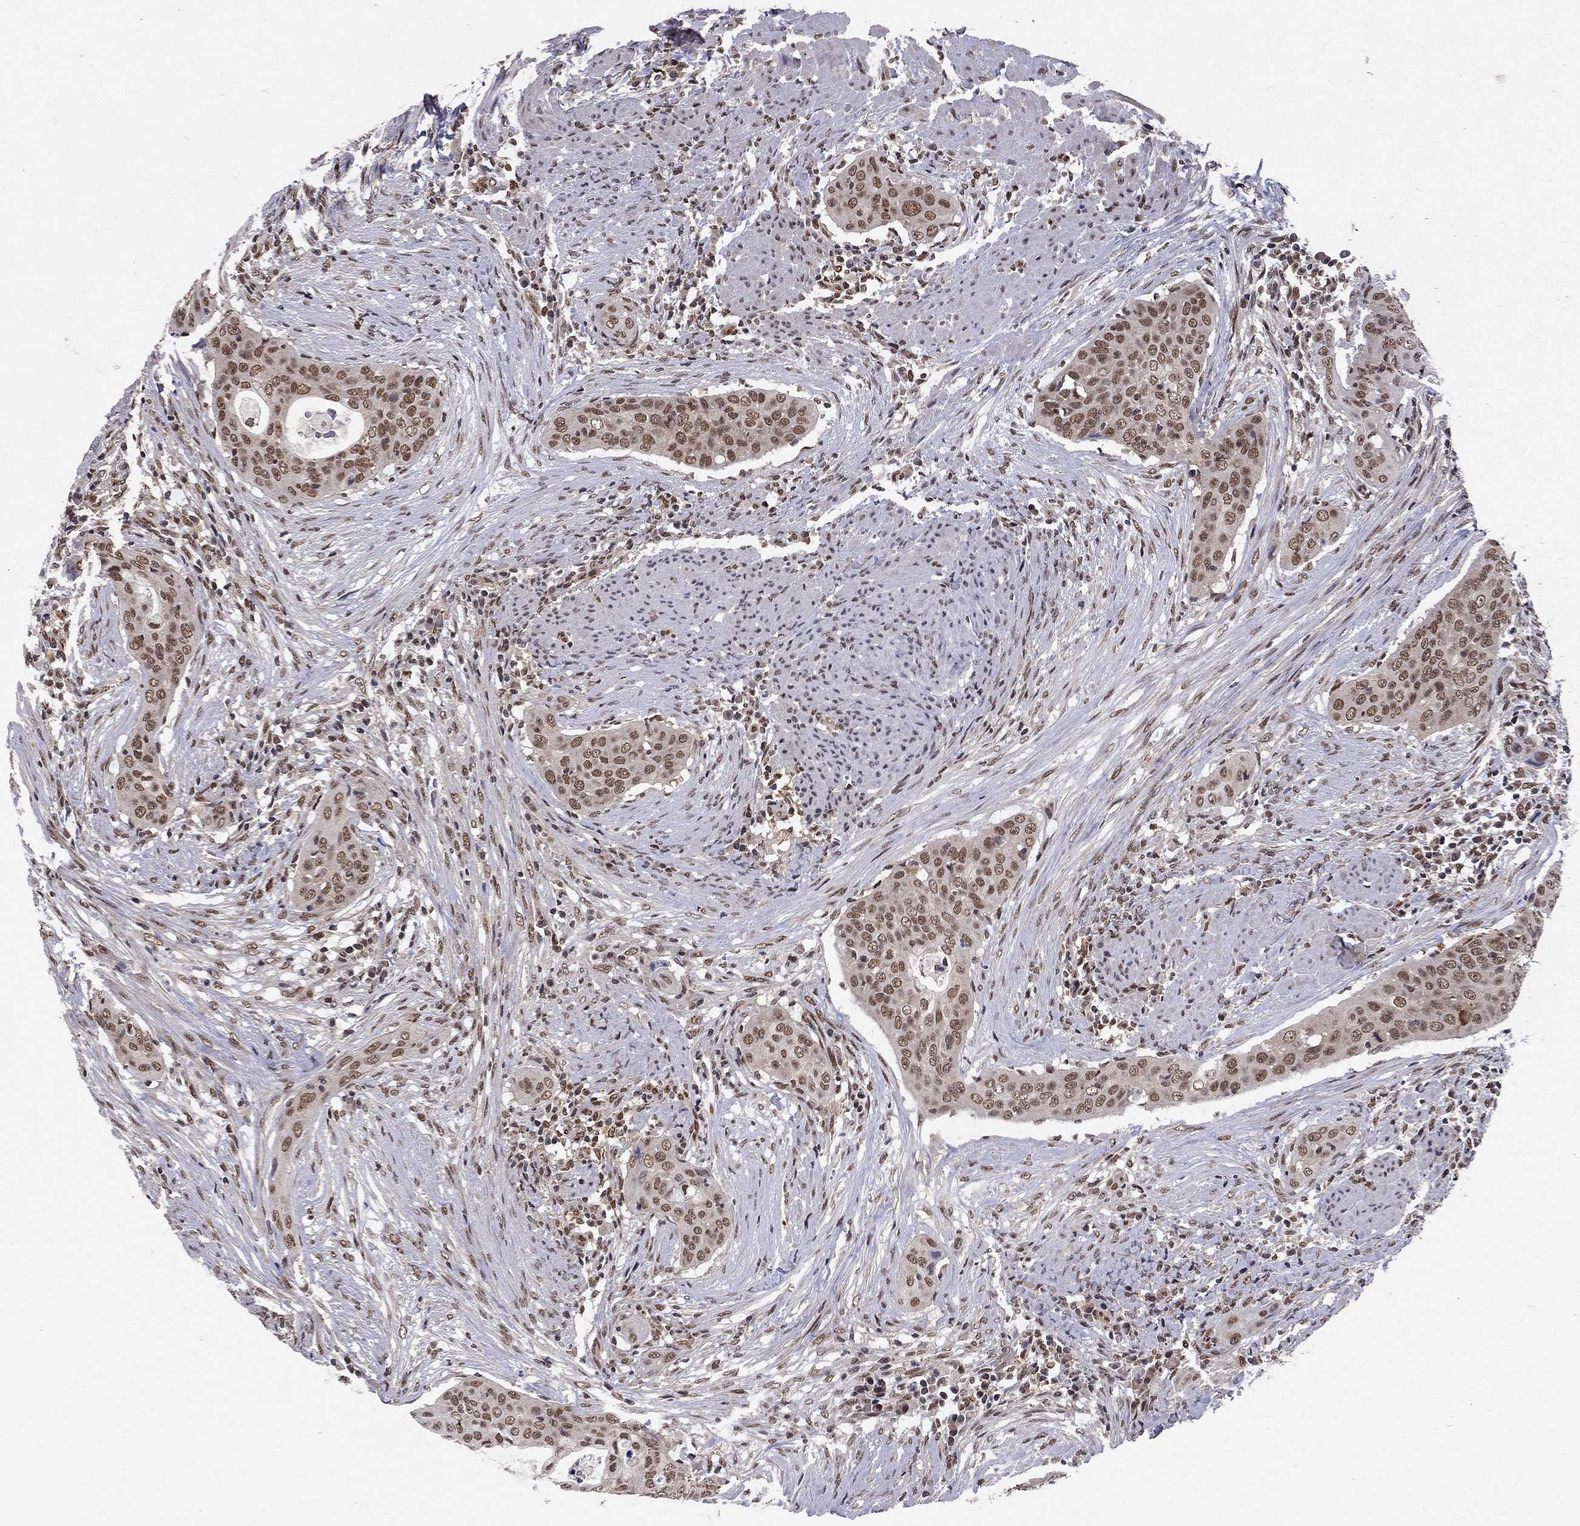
{"staining": {"intensity": "moderate", "quantity": ">75%", "location": "nuclear"}, "tissue": "urothelial cancer", "cell_type": "Tumor cells", "image_type": "cancer", "snomed": [{"axis": "morphology", "description": "Urothelial carcinoma, High grade"}, {"axis": "topography", "description": "Urinary bladder"}], "caption": "Protein expression analysis of high-grade urothelial carcinoma shows moderate nuclear positivity in about >75% of tumor cells.", "gene": "SAP30L", "patient": {"sex": "male", "age": 82}}